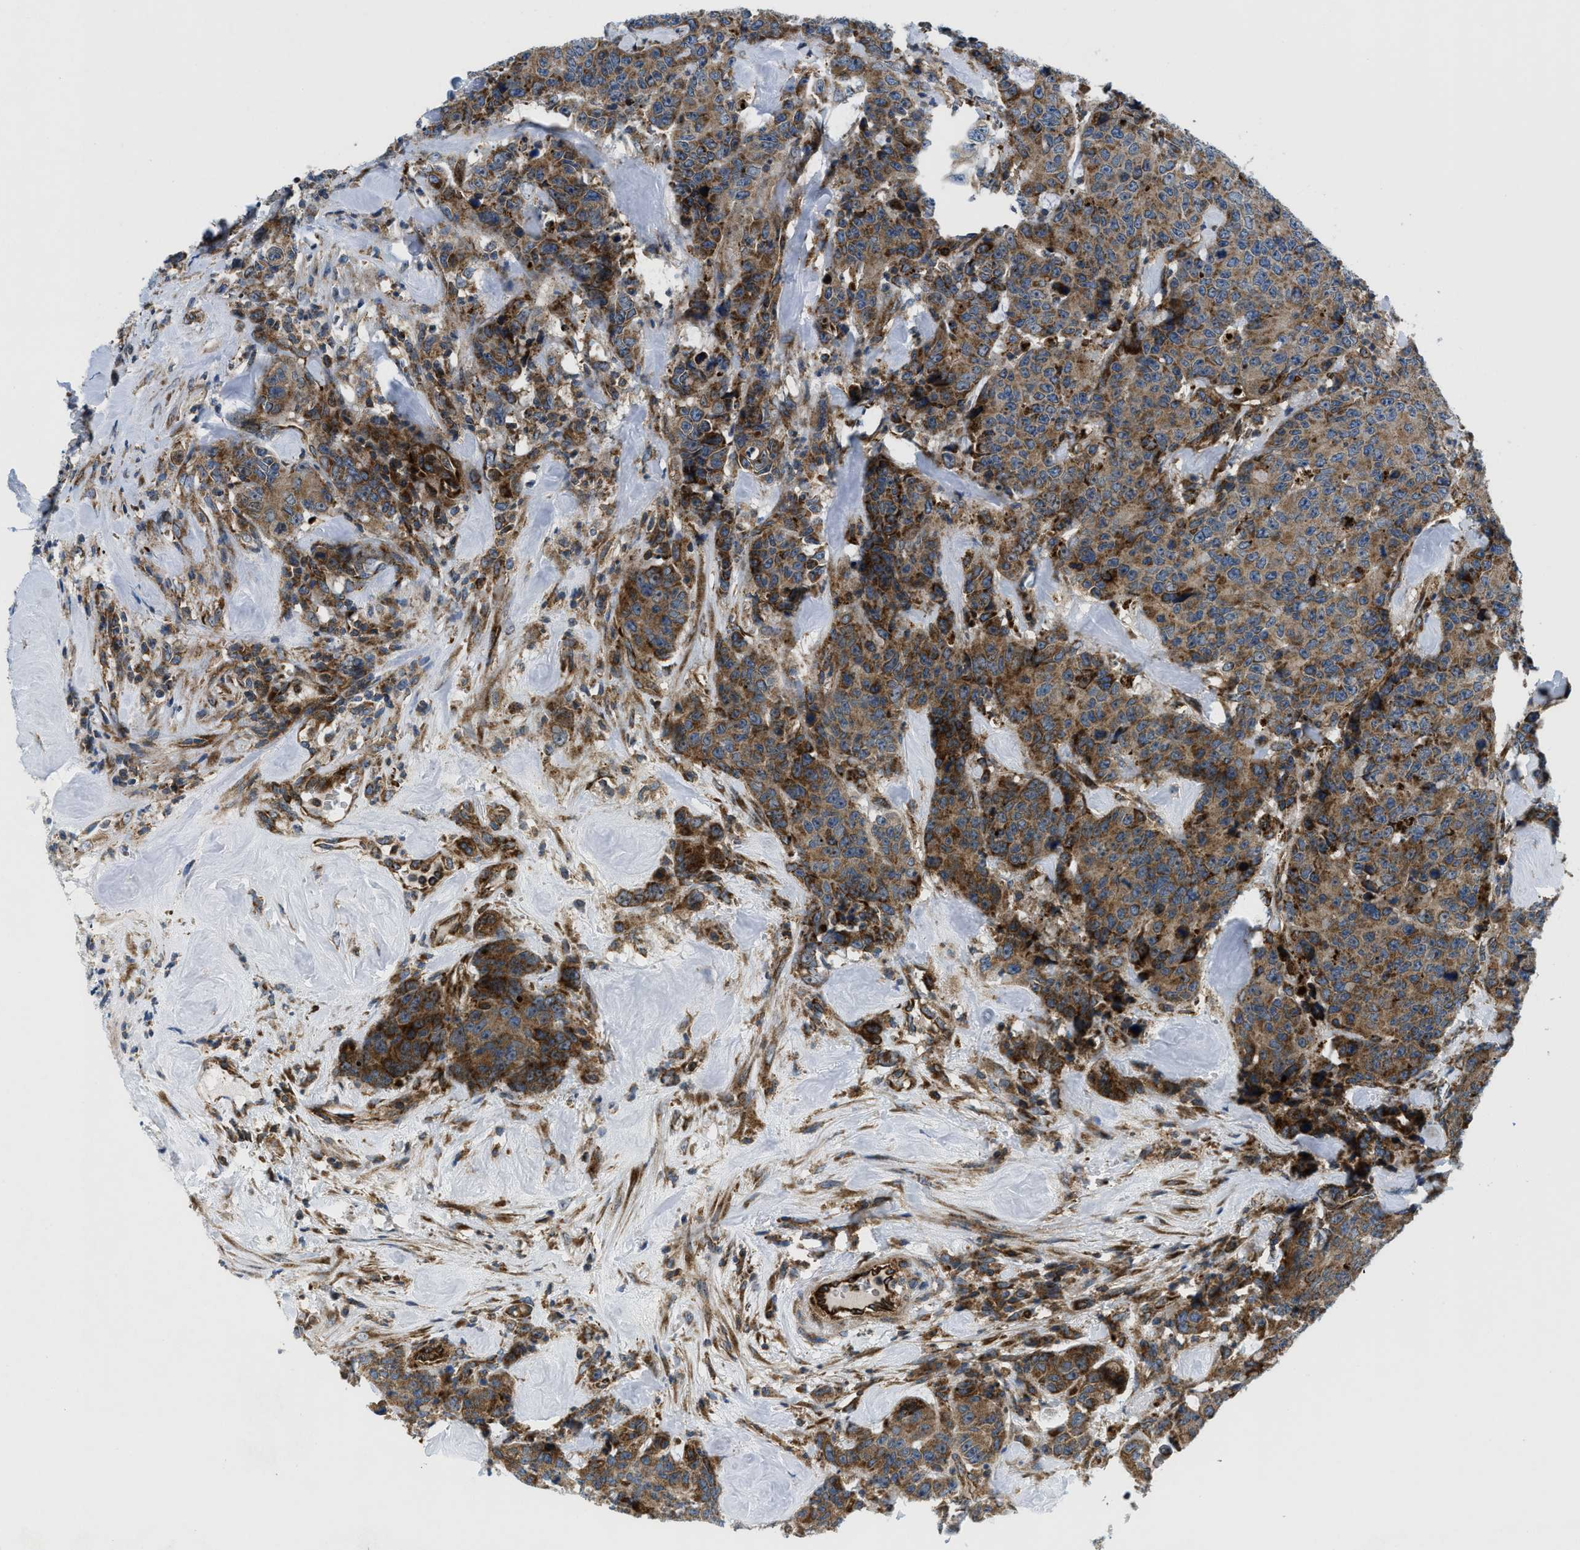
{"staining": {"intensity": "strong", "quantity": ">75%", "location": "cytoplasmic/membranous"}, "tissue": "colorectal cancer", "cell_type": "Tumor cells", "image_type": "cancer", "snomed": [{"axis": "morphology", "description": "Adenocarcinoma, NOS"}, {"axis": "topography", "description": "Colon"}], "caption": "Immunohistochemistry (IHC) image of colorectal cancer (adenocarcinoma) stained for a protein (brown), which exhibits high levels of strong cytoplasmic/membranous expression in approximately >75% of tumor cells.", "gene": "CSPG4", "patient": {"sex": "female", "age": 86}}